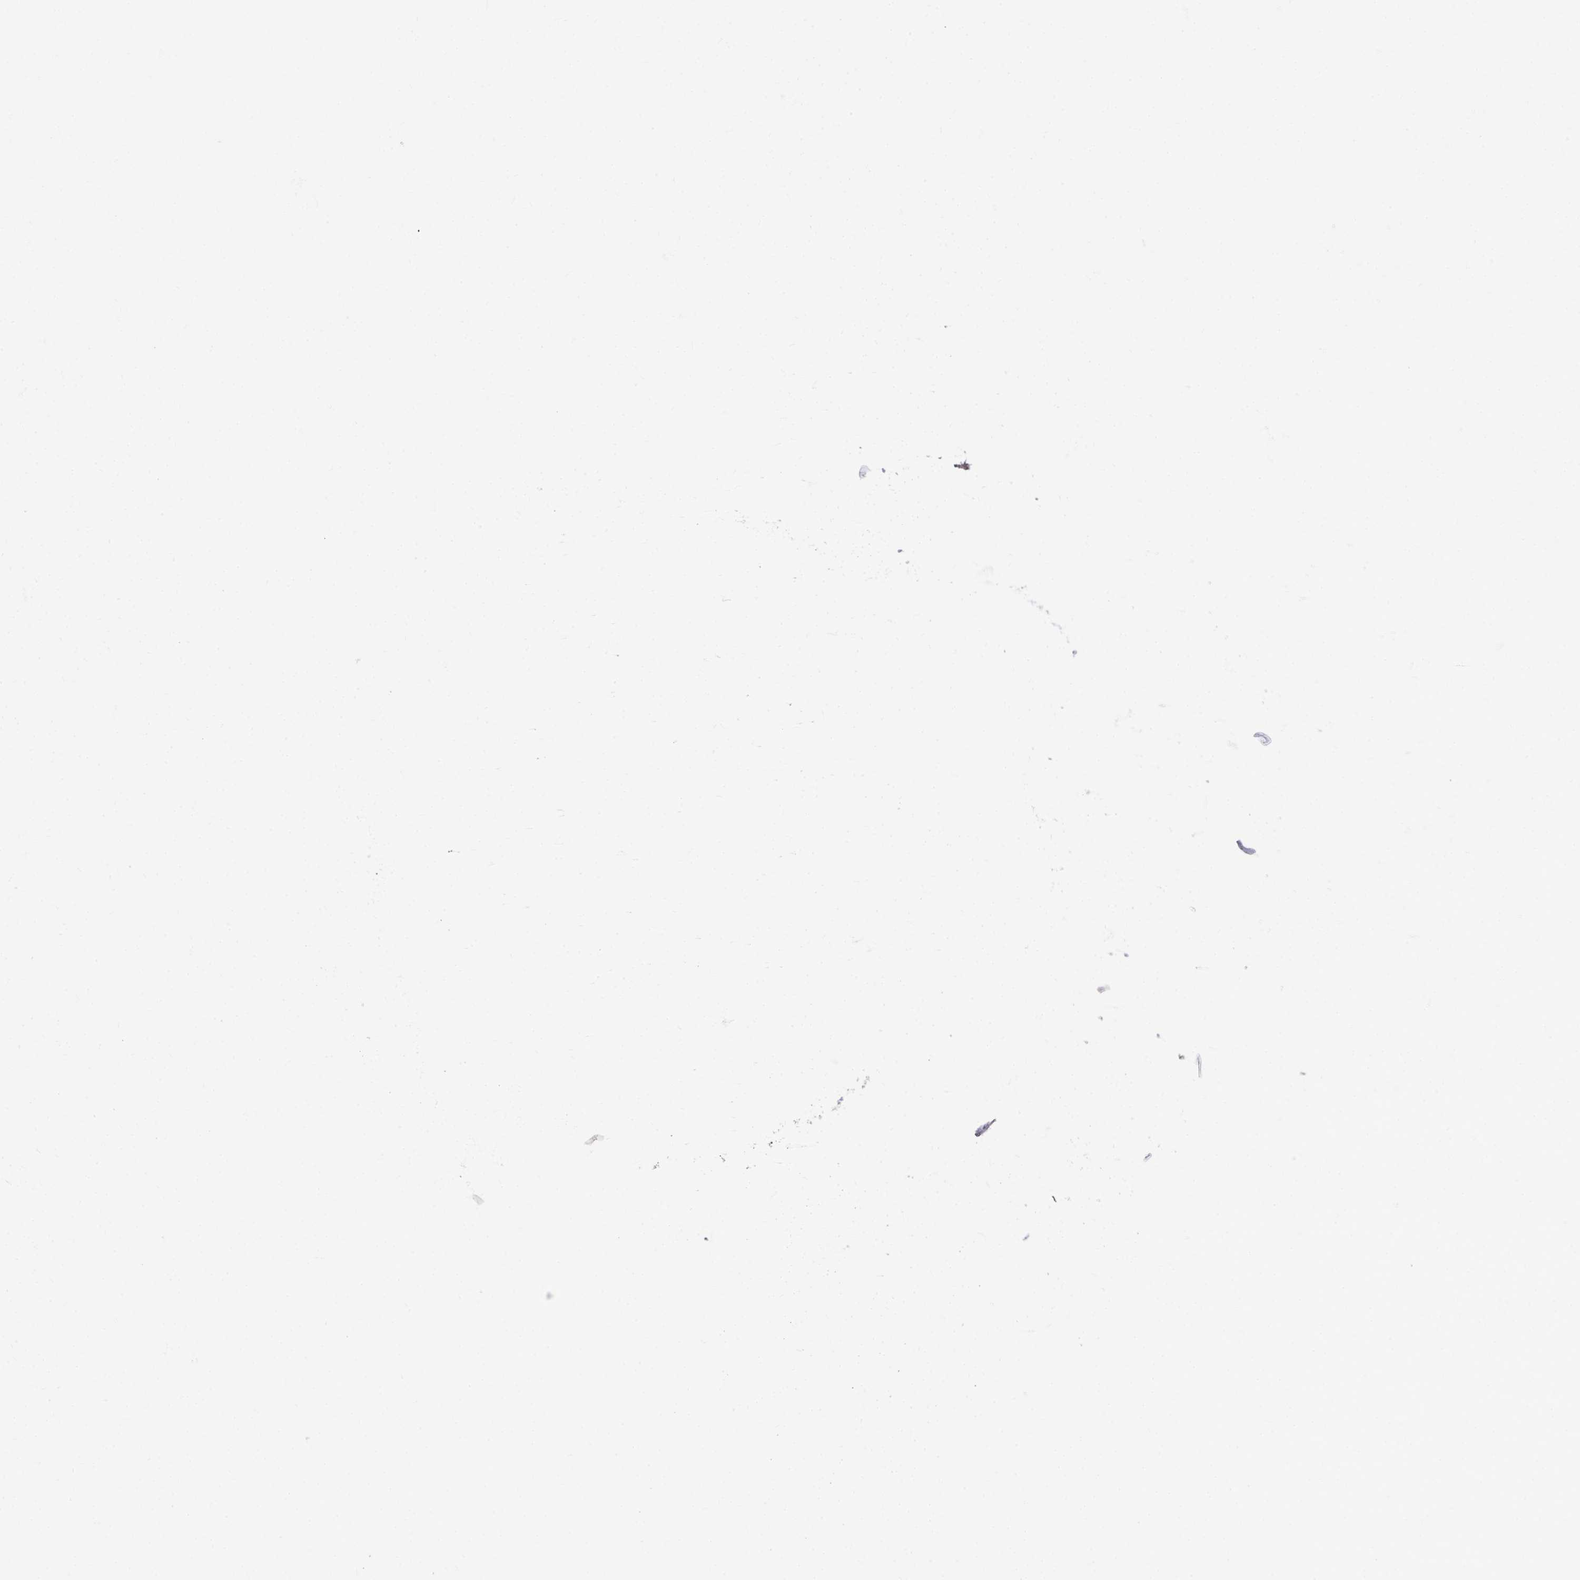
{"staining": {"intensity": "moderate", "quantity": "<25%", "location": "cytoplasmic/membranous"}, "tissue": "testis cancer", "cell_type": "Tumor cells", "image_type": "cancer", "snomed": [{"axis": "morphology", "description": "Carcinoma, Embryonal, NOS"}, {"axis": "topography", "description": "Testis"}], "caption": "Embryonal carcinoma (testis) stained for a protein exhibits moderate cytoplasmic/membranous positivity in tumor cells. The staining was performed using DAB to visualize the protein expression in brown, while the nuclei were stained in blue with hematoxylin (Magnification: 20x).", "gene": "EID2B", "patient": {"sex": "male", "age": 24}}